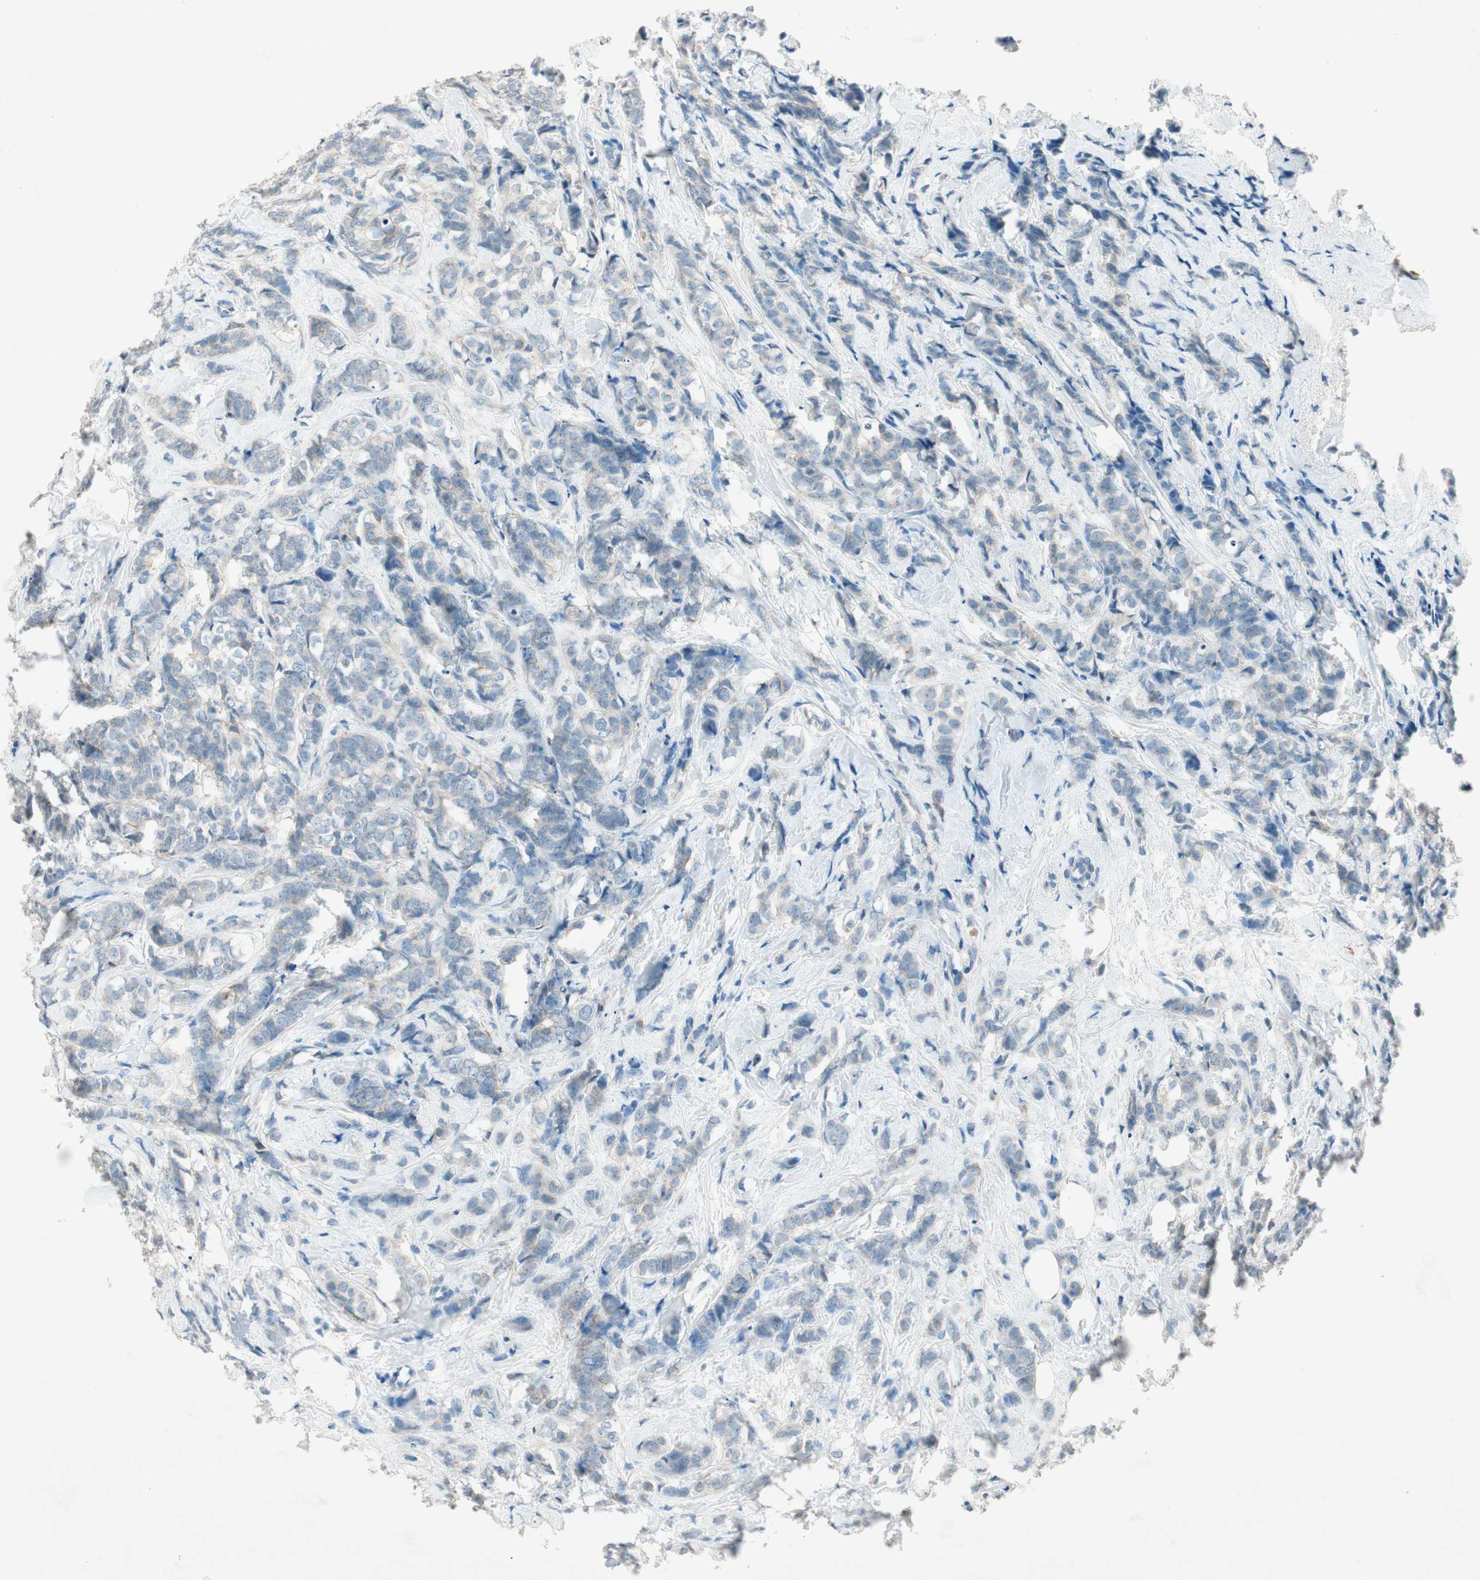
{"staining": {"intensity": "weak", "quantity": "<25%", "location": "cytoplasmic/membranous"}, "tissue": "breast cancer", "cell_type": "Tumor cells", "image_type": "cancer", "snomed": [{"axis": "morphology", "description": "Lobular carcinoma"}, {"axis": "topography", "description": "Breast"}], "caption": "Immunohistochemistry (IHC) of breast lobular carcinoma demonstrates no positivity in tumor cells.", "gene": "NKAIN1", "patient": {"sex": "female", "age": 60}}